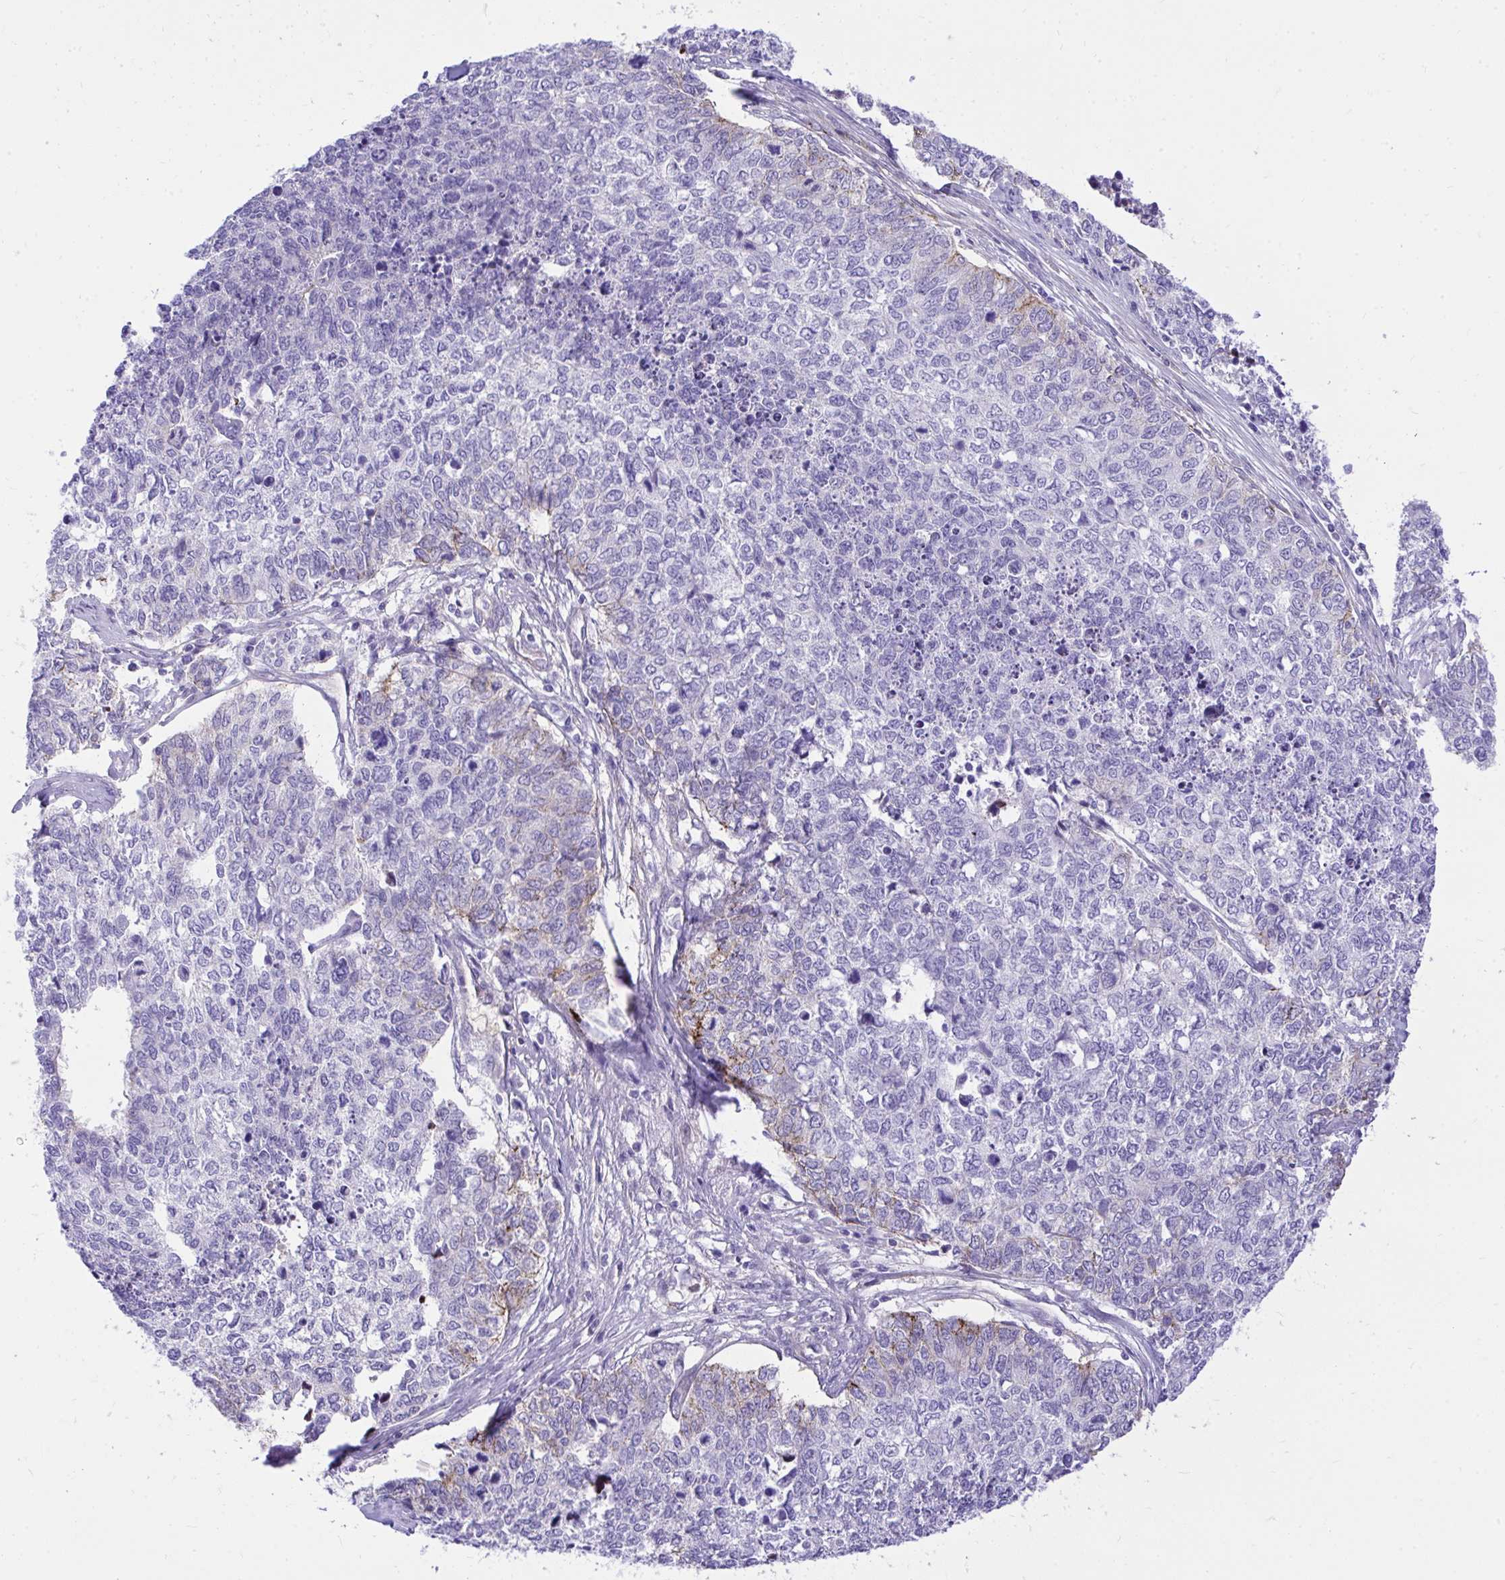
{"staining": {"intensity": "negative", "quantity": "none", "location": "none"}, "tissue": "cervical cancer", "cell_type": "Tumor cells", "image_type": "cancer", "snomed": [{"axis": "morphology", "description": "Adenocarcinoma, NOS"}, {"axis": "topography", "description": "Cervix"}], "caption": "Human cervical cancer (adenocarcinoma) stained for a protein using IHC displays no expression in tumor cells.", "gene": "HRG", "patient": {"sex": "female", "age": 63}}